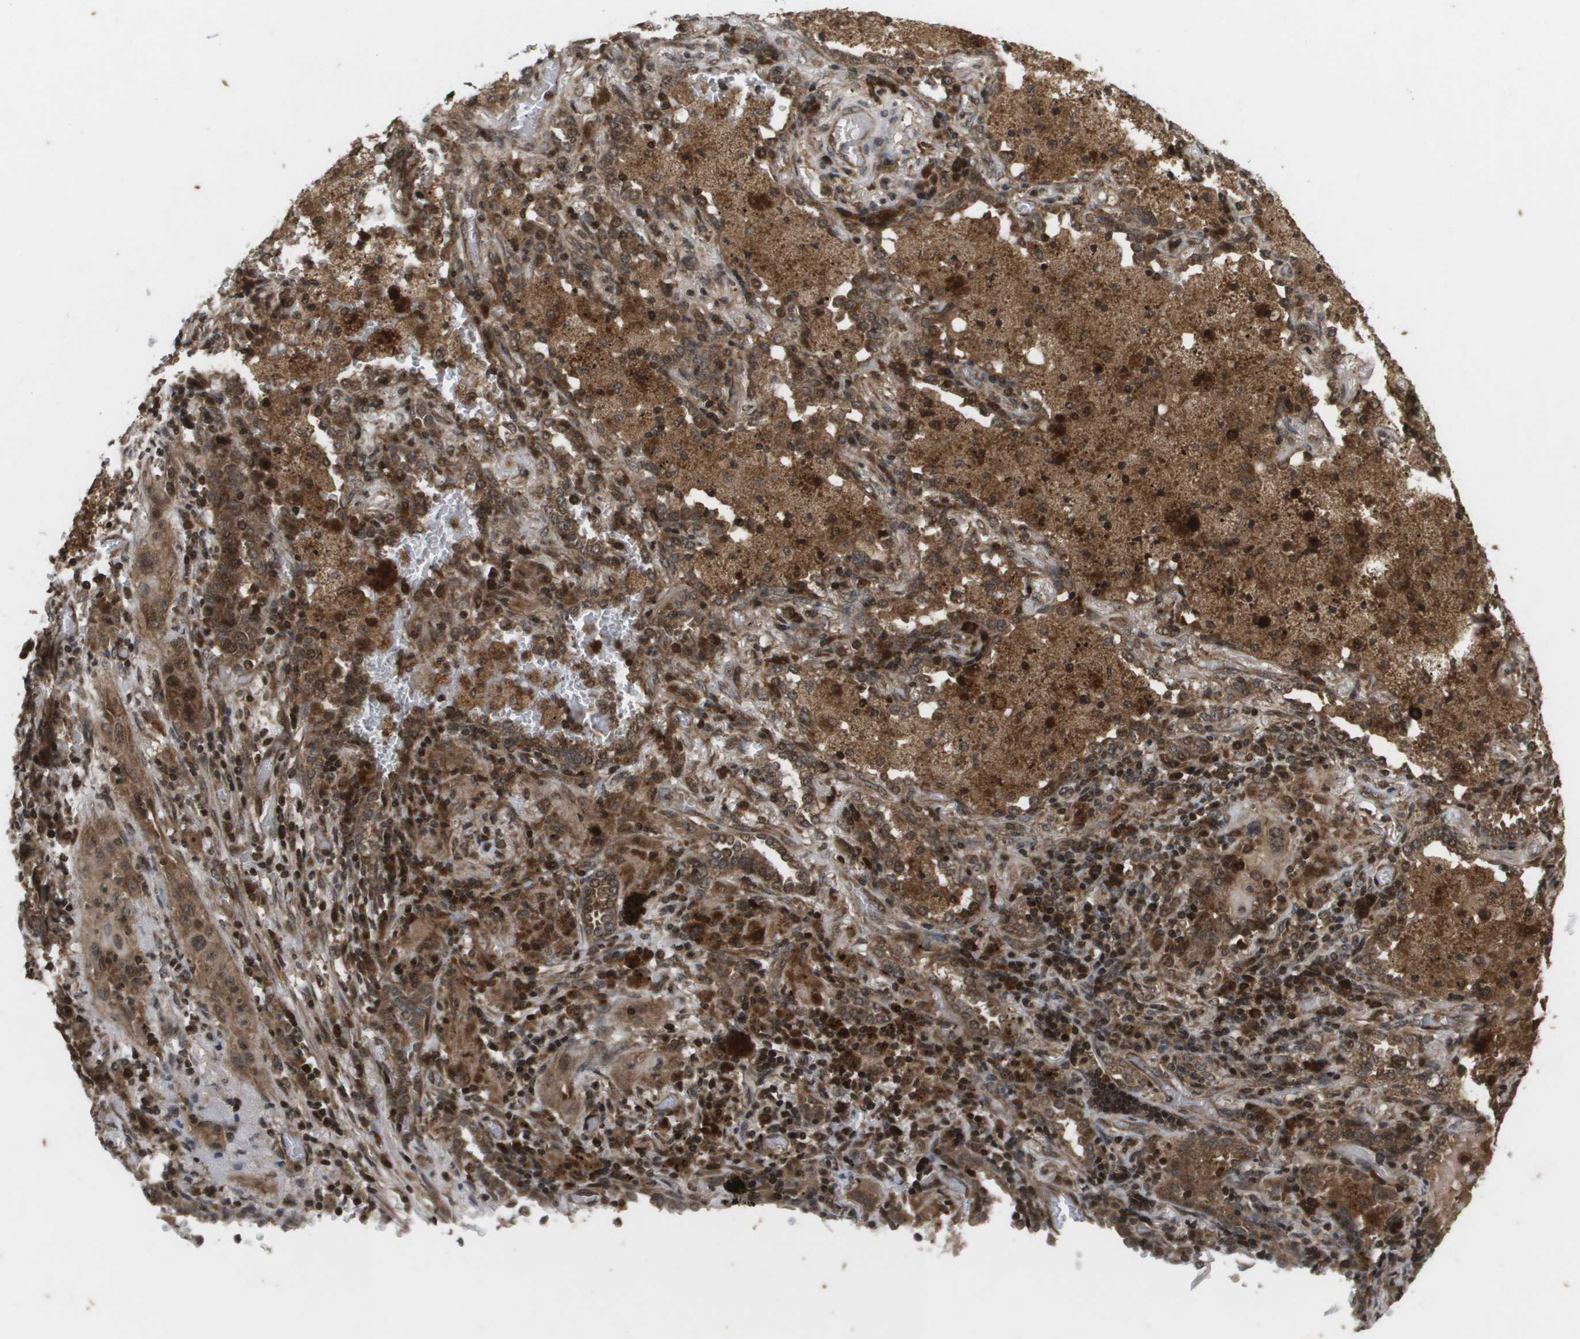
{"staining": {"intensity": "moderate", "quantity": ">75%", "location": "cytoplasmic/membranous,nuclear"}, "tissue": "lung cancer", "cell_type": "Tumor cells", "image_type": "cancer", "snomed": [{"axis": "morphology", "description": "Squamous cell carcinoma, NOS"}, {"axis": "topography", "description": "Lung"}], "caption": "Human lung squamous cell carcinoma stained with a protein marker shows moderate staining in tumor cells.", "gene": "KIF11", "patient": {"sex": "female", "age": 47}}